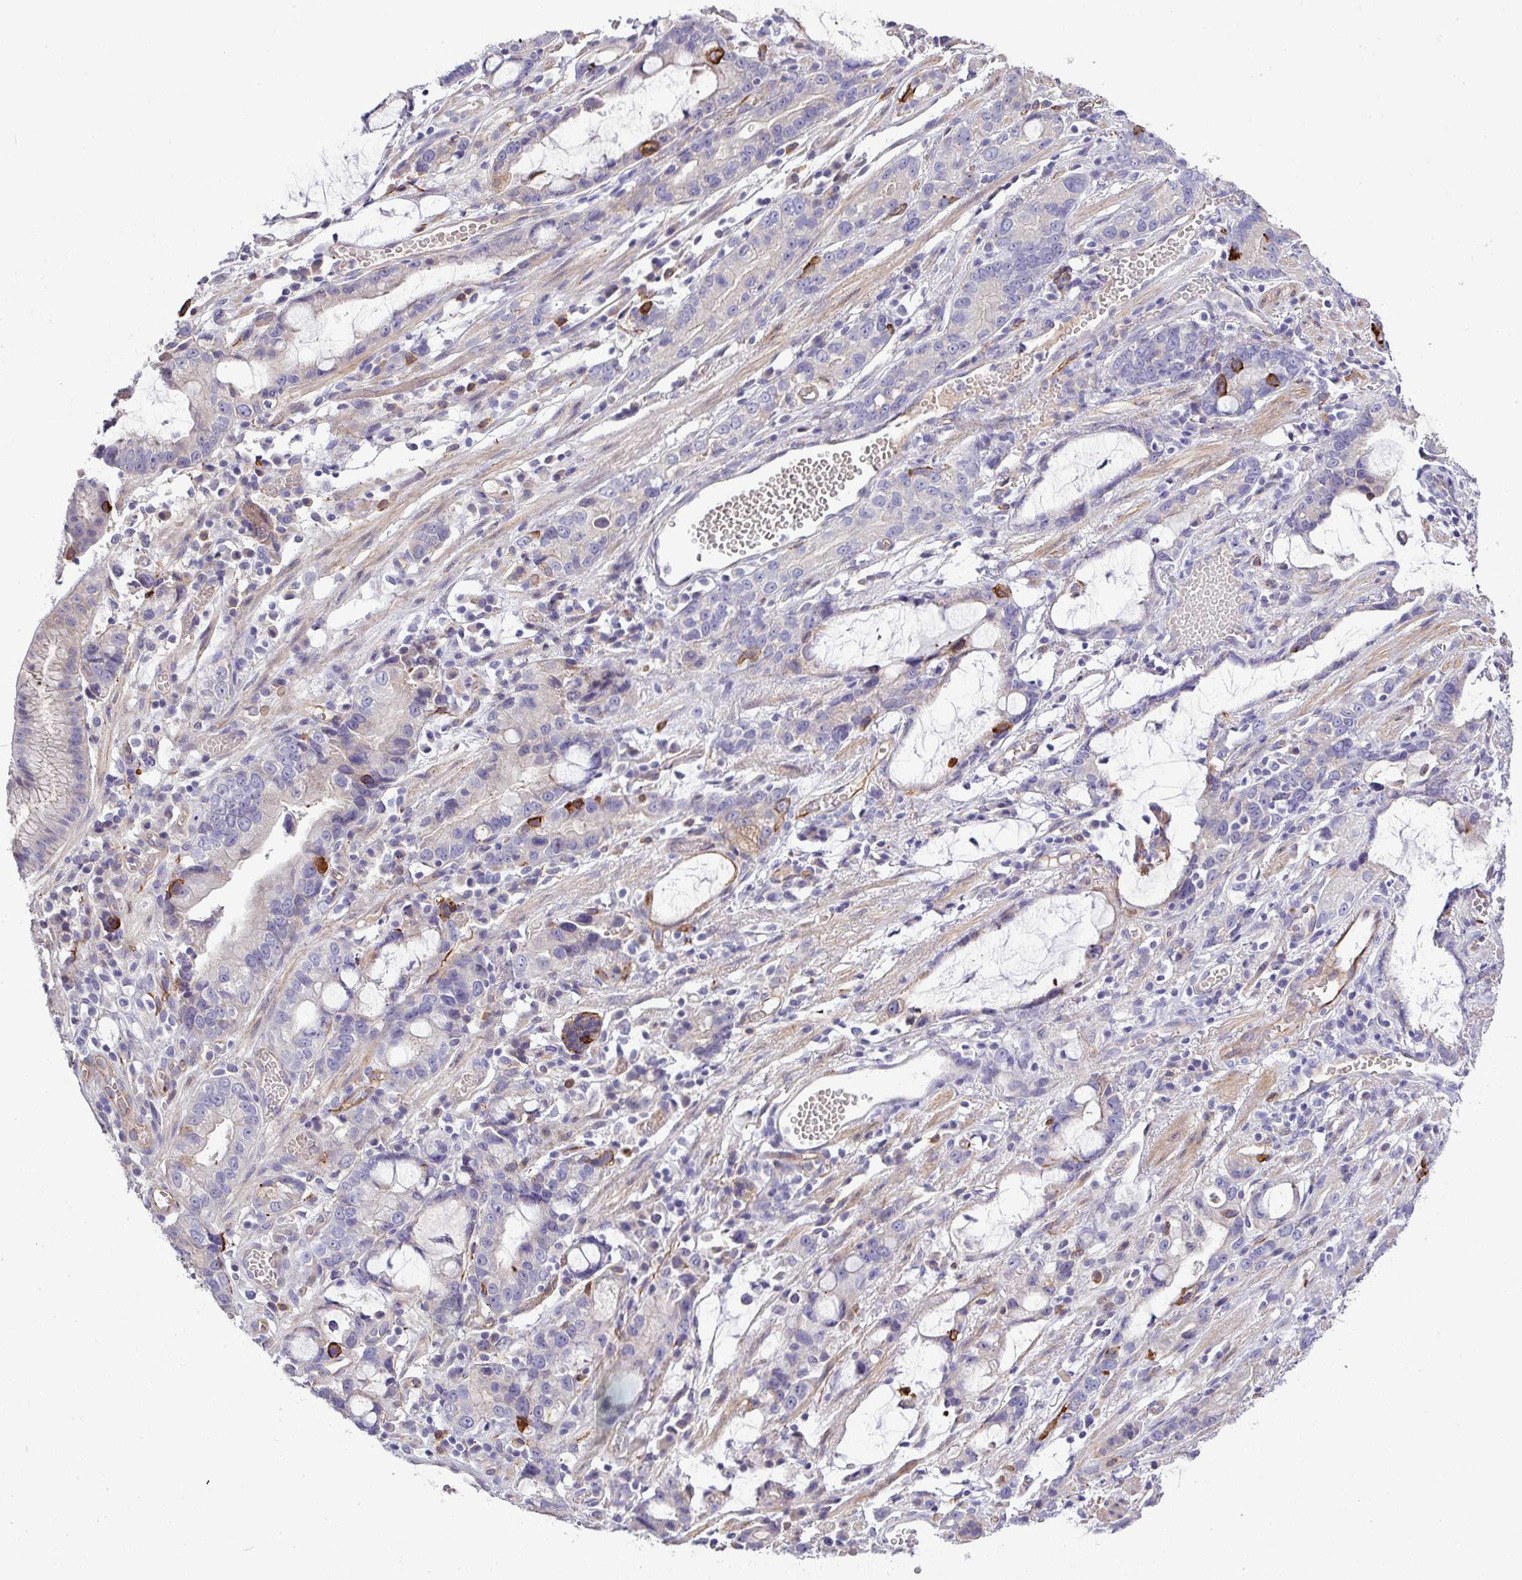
{"staining": {"intensity": "negative", "quantity": "none", "location": "none"}, "tissue": "stomach cancer", "cell_type": "Tumor cells", "image_type": "cancer", "snomed": [{"axis": "morphology", "description": "Adenocarcinoma, NOS"}, {"axis": "topography", "description": "Stomach"}], "caption": "Stomach adenocarcinoma was stained to show a protein in brown. There is no significant staining in tumor cells.", "gene": "PARD6A", "patient": {"sex": "male", "age": 55}}